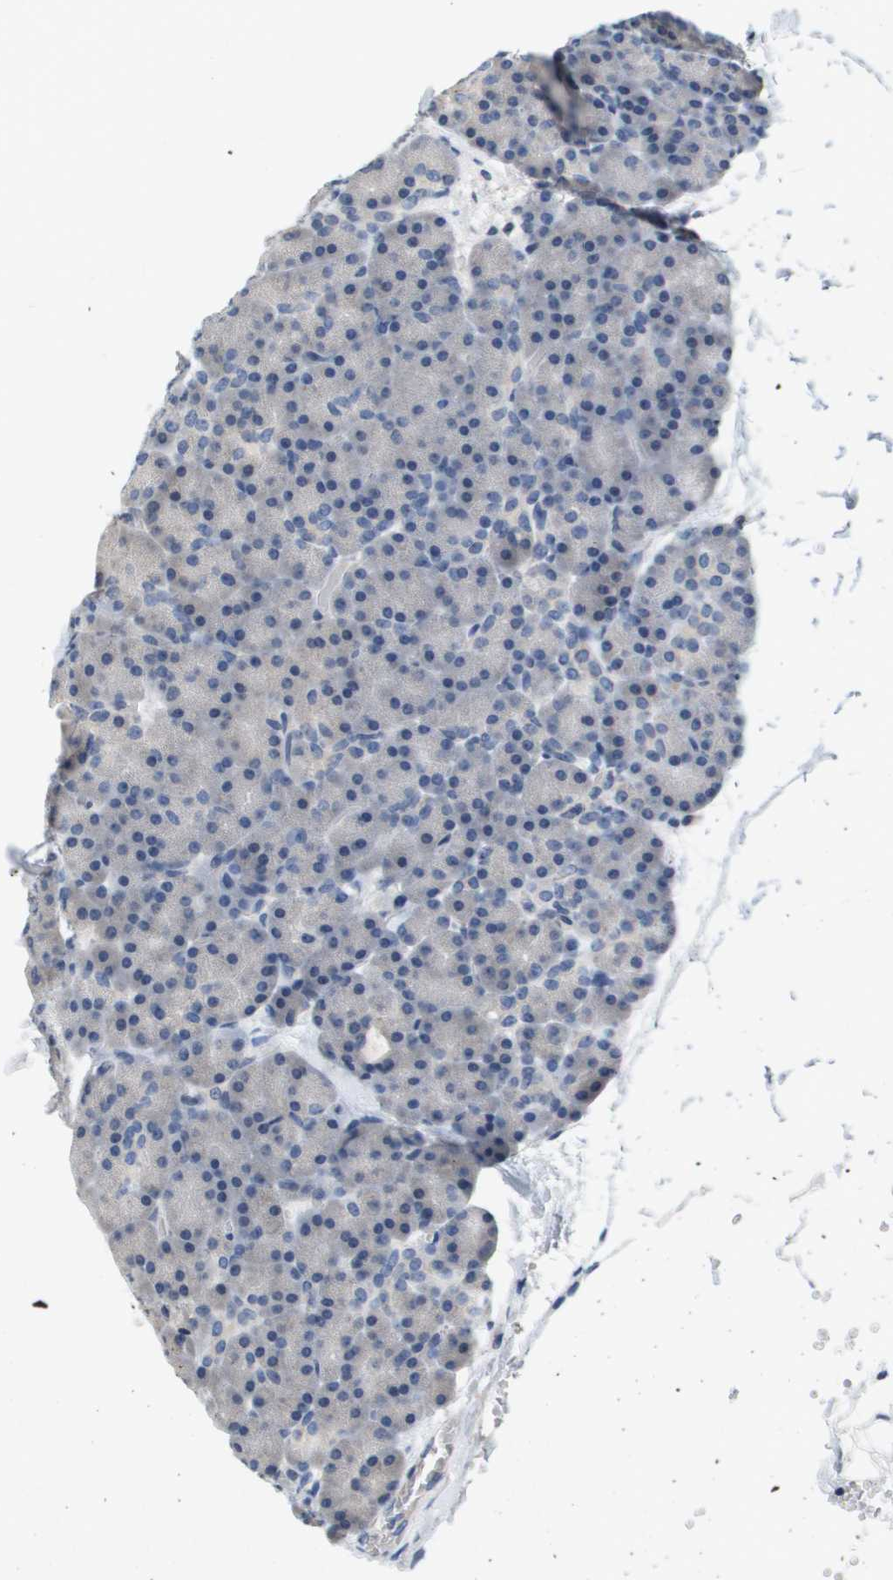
{"staining": {"intensity": "negative", "quantity": "none", "location": "none"}, "tissue": "pancreas", "cell_type": "Exocrine glandular cells", "image_type": "normal", "snomed": [{"axis": "morphology", "description": "Normal tissue, NOS"}, {"axis": "topography", "description": "Pancreas"}], "caption": "This micrograph is of benign pancreas stained with immunohistochemistry to label a protein in brown with the nuclei are counter-stained blue. There is no positivity in exocrine glandular cells. (Stains: DAB immunohistochemistry with hematoxylin counter stain, Microscopy: brightfield microscopy at high magnification).", "gene": "CAPN11", "patient": {"sex": "female", "age": 35}}